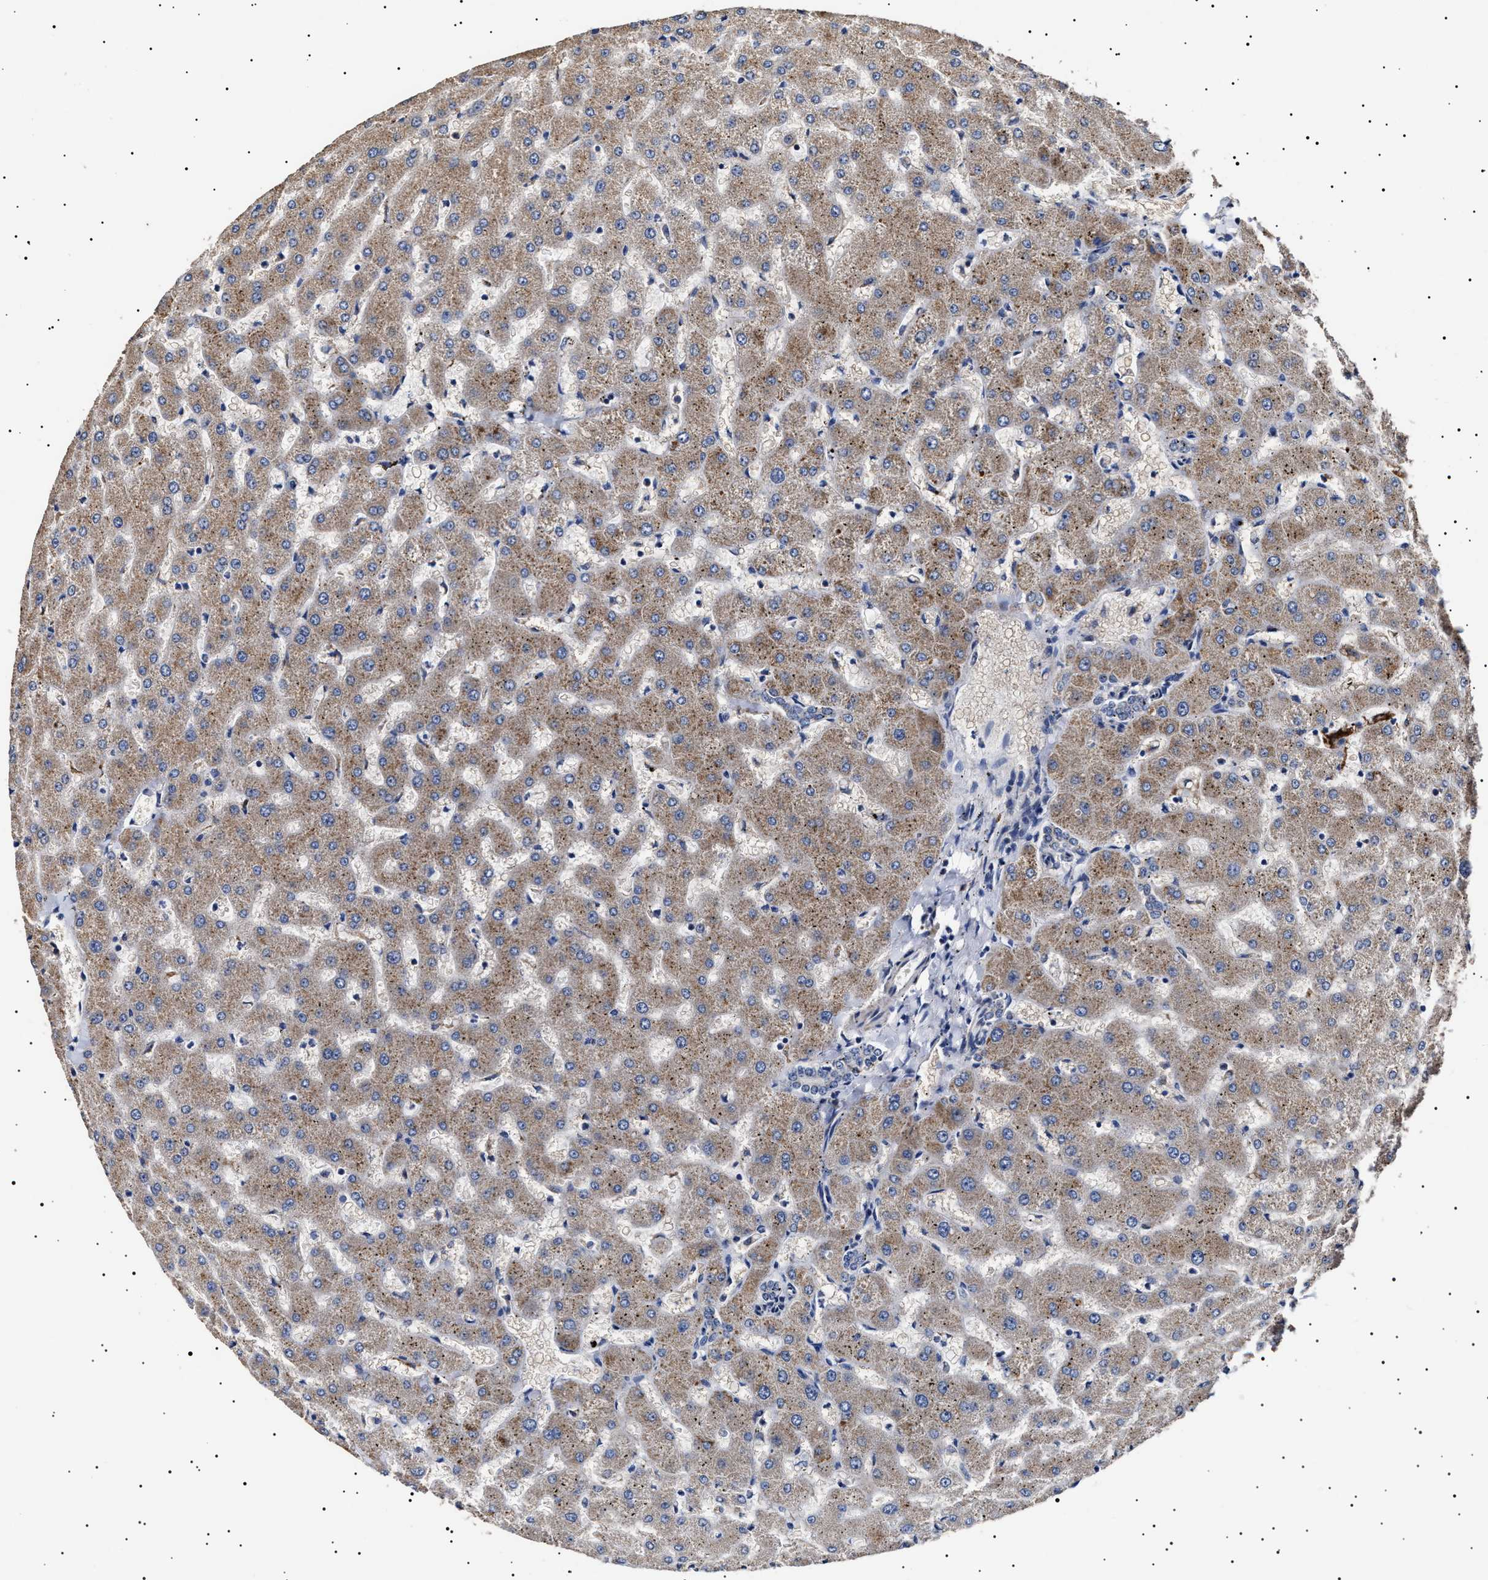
{"staining": {"intensity": "negative", "quantity": "none", "location": "none"}, "tissue": "liver", "cell_type": "Cholangiocytes", "image_type": "normal", "snomed": [{"axis": "morphology", "description": "Normal tissue, NOS"}, {"axis": "topography", "description": "Liver"}], "caption": "Immunohistochemistry of normal human liver reveals no positivity in cholangiocytes.", "gene": "RAB34", "patient": {"sex": "female", "age": 63}}